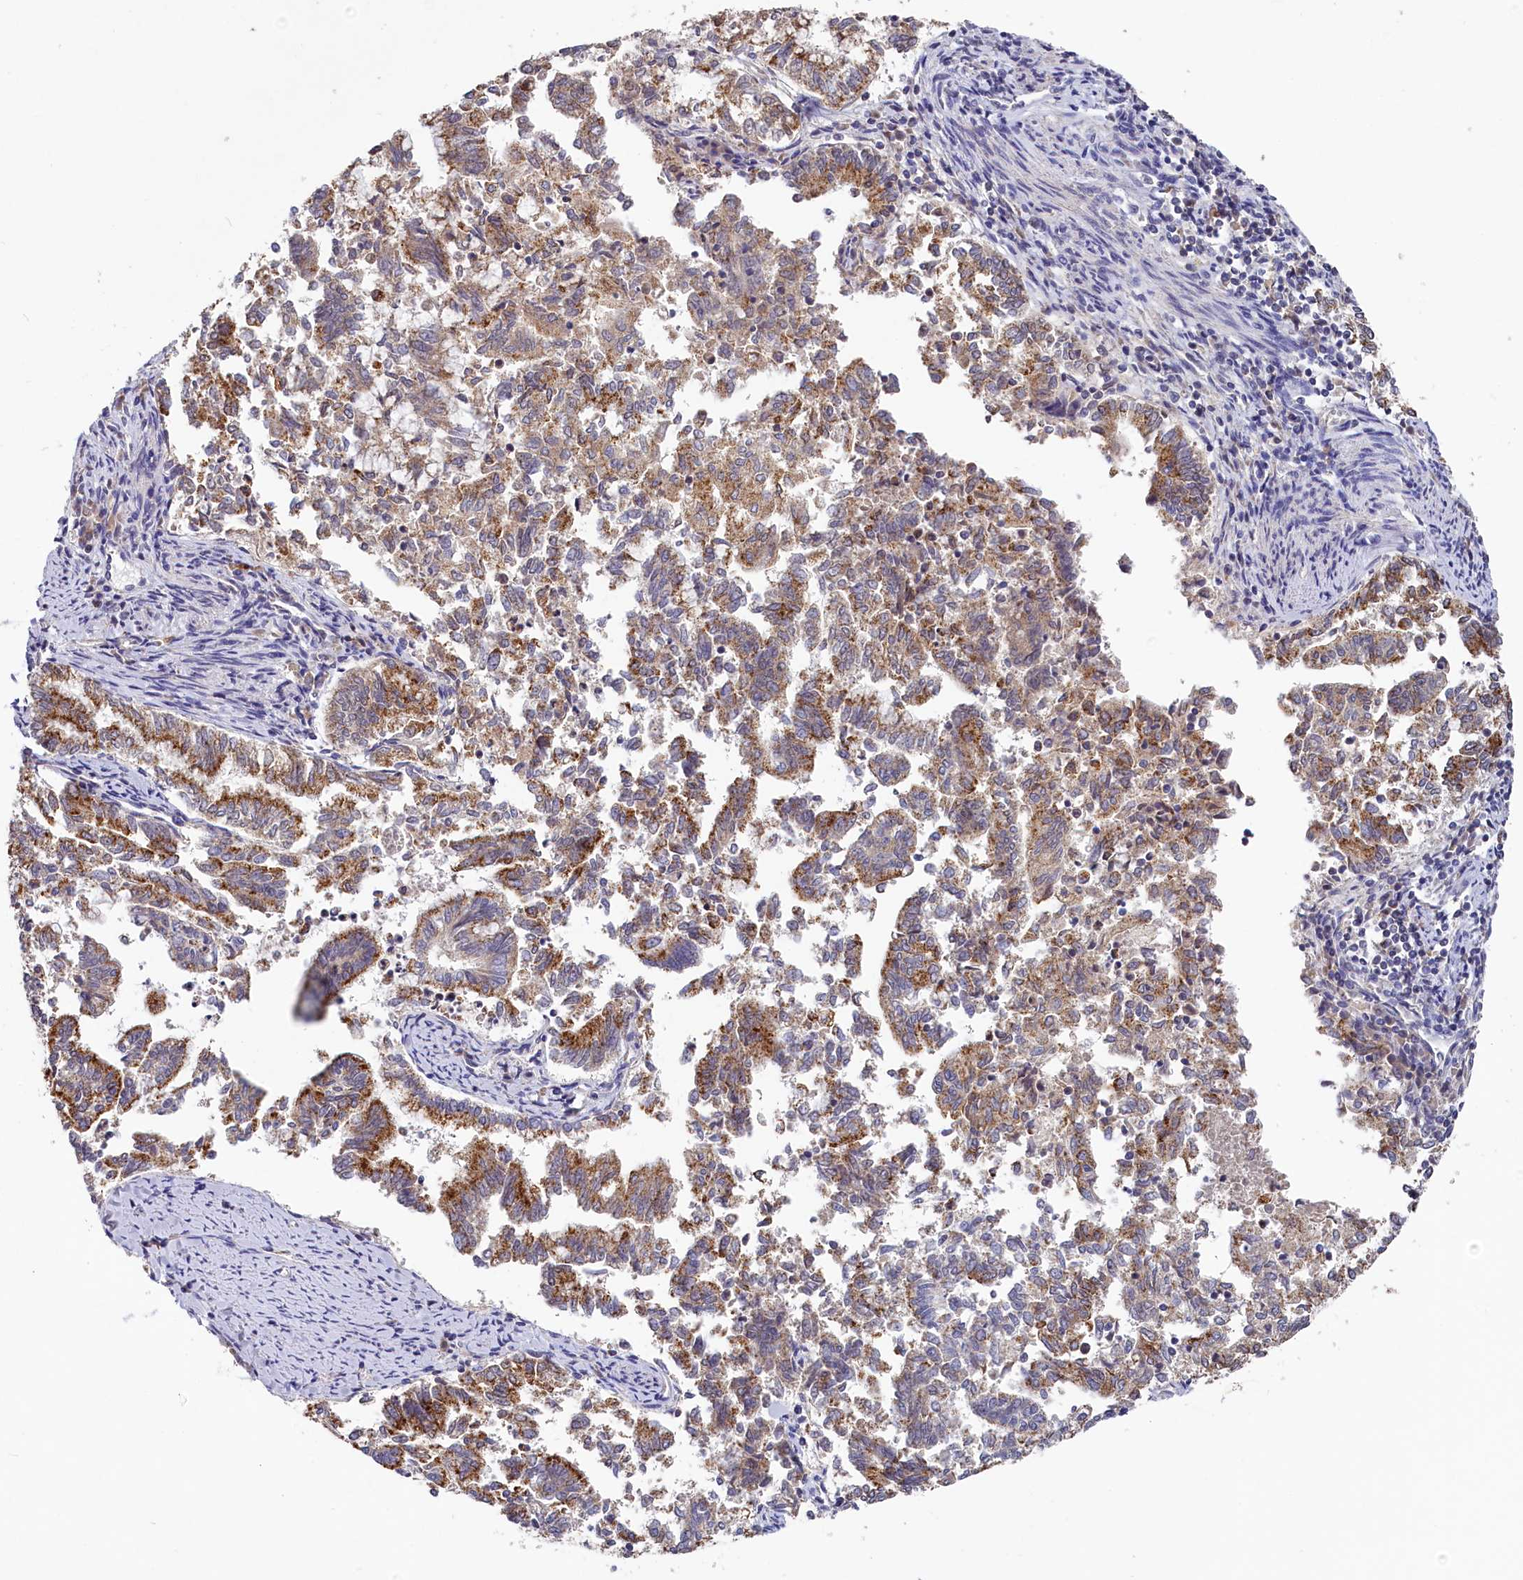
{"staining": {"intensity": "moderate", "quantity": ">75%", "location": "cytoplasmic/membranous"}, "tissue": "endometrial cancer", "cell_type": "Tumor cells", "image_type": "cancer", "snomed": [{"axis": "morphology", "description": "Adenocarcinoma, NOS"}, {"axis": "topography", "description": "Endometrium"}], "caption": "Immunohistochemical staining of human endometrial cancer (adenocarcinoma) exhibits moderate cytoplasmic/membranous protein staining in approximately >75% of tumor cells. The staining was performed using DAB, with brown indicating positive protein expression. Nuclei are stained blue with hematoxylin.", "gene": "SPINK9", "patient": {"sex": "female", "age": 79}}